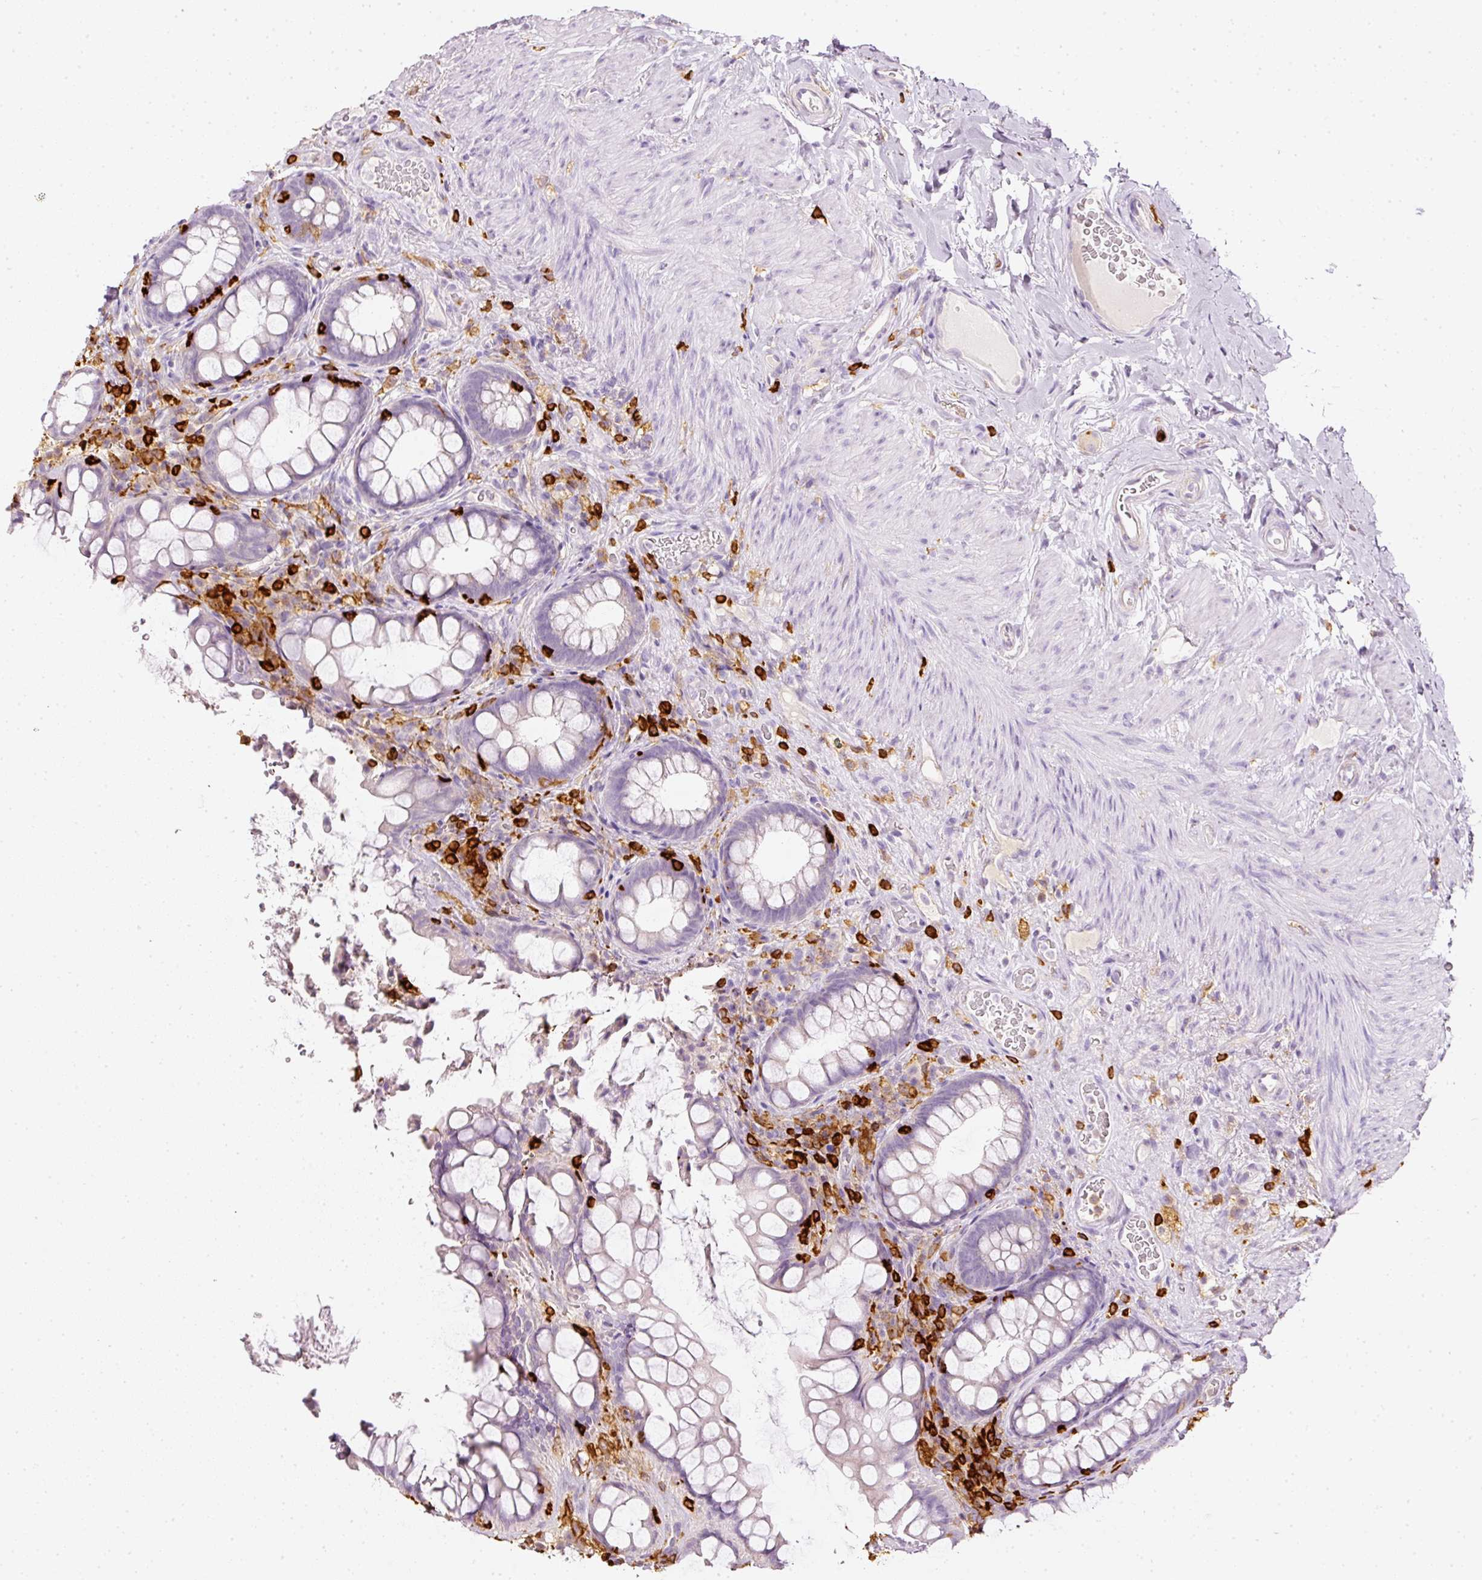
{"staining": {"intensity": "negative", "quantity": "none", "location": "none"}, "tissue": "rectum", "cell_type": "Glandular cells", "image_type": "normal", "snomed": [{"axis": "morphology", "description": "Normal tissue, NOS"}, {"axis": "topography", "description": "Rectum"}, {"axis": "topography", "description": "Peripheral nerve tissue"}], "caption": "Human rectum stained for a protein using immunohistochemistry (IHC) exhibits no positivity in glandular cells.", "gene": "EVL", "patient": {"sex": "female", "age": 69}}